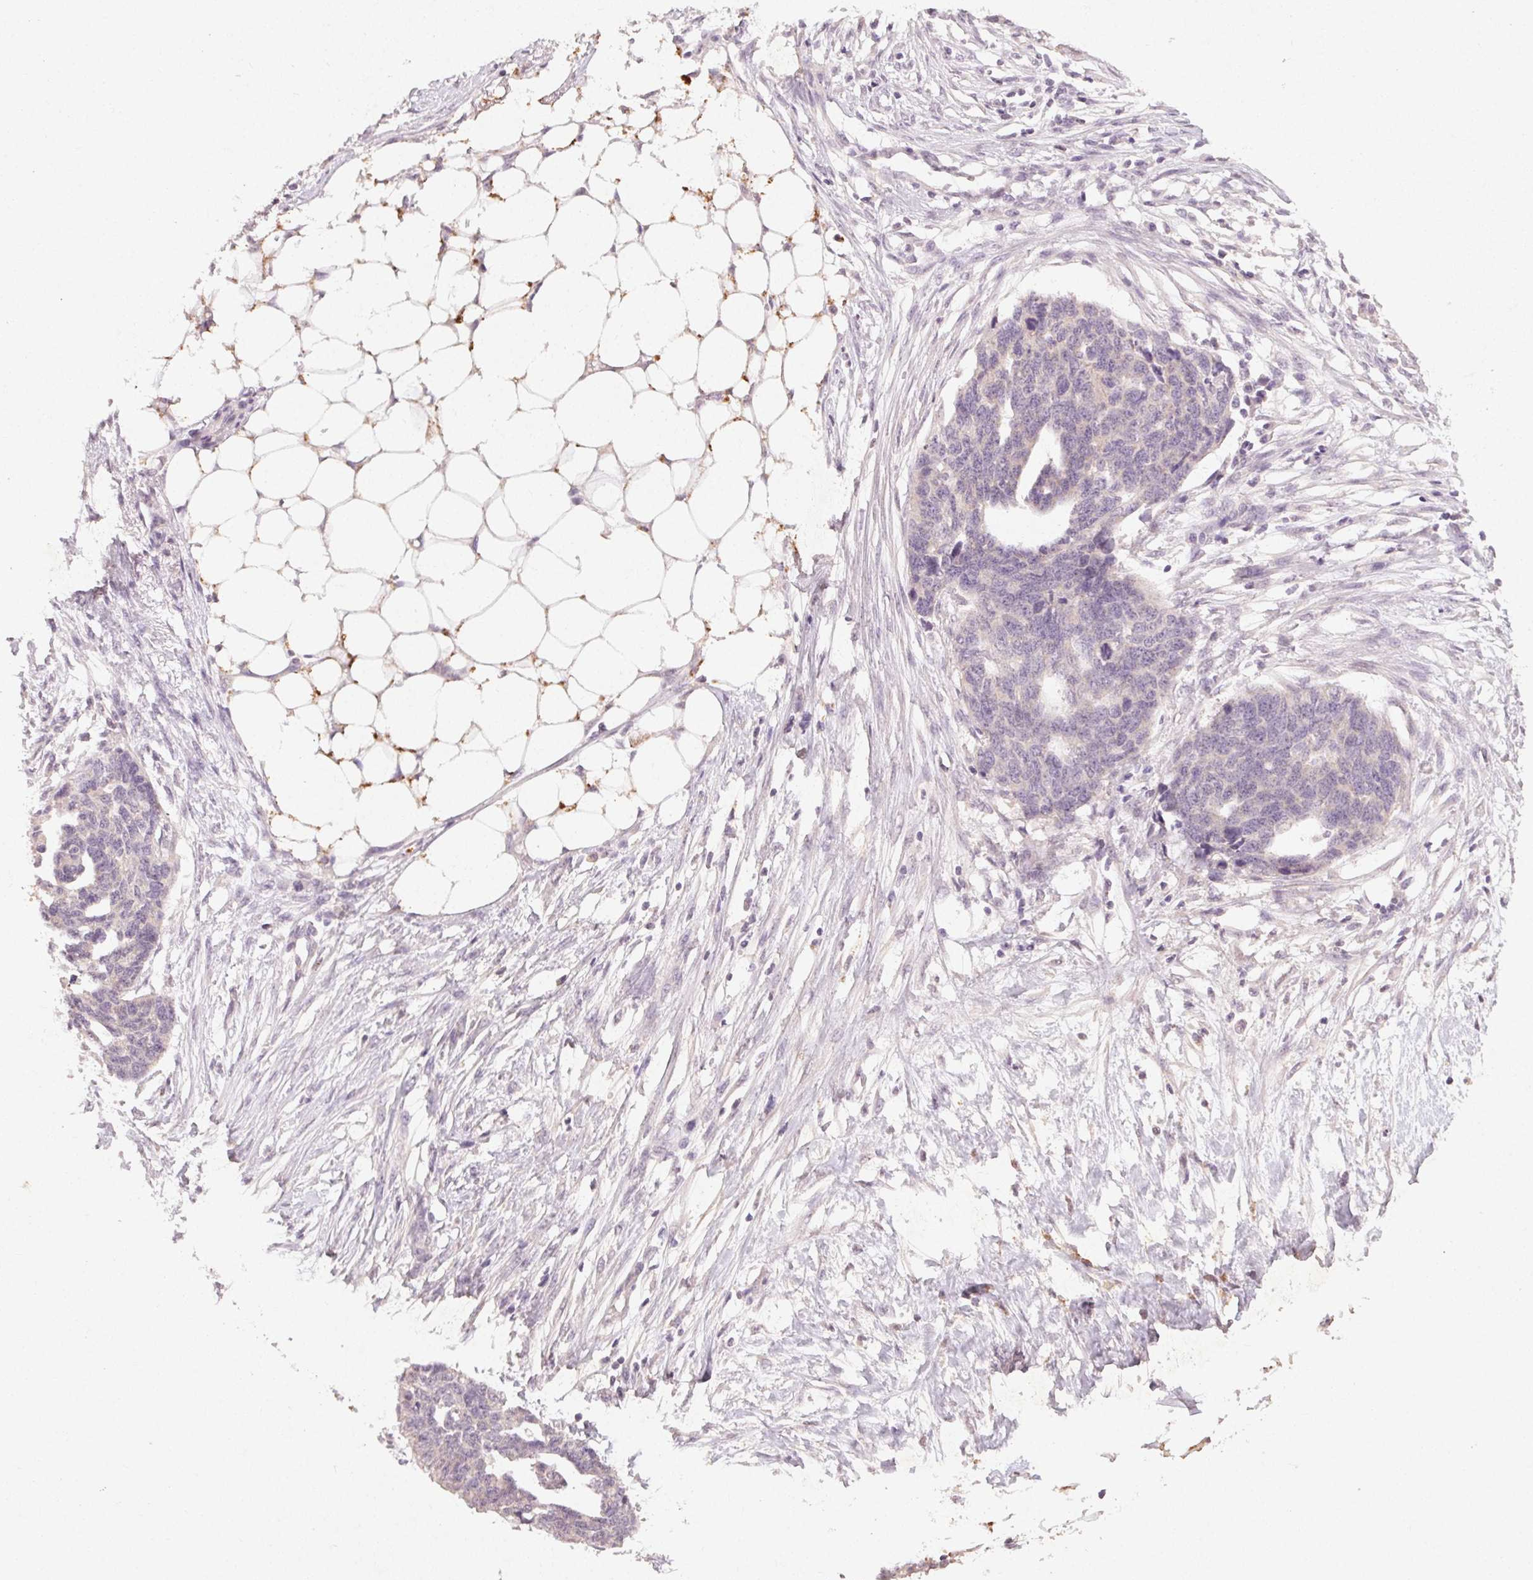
{"staining": {"intensity": "negative", "quantity": "none", "location": "none"}, "tissue": "ovarian cancer", "cell_type": "Tumor cells", "image_type": "cancer", "snomed": [{"axis": "morphology", "description": "Cystadenocarcinoma, serous, NOS"}, {"axis": "topography", "description": "Ovary"}], "caption": "An IHC image of ovarian cancer (serous cystadenocarcinoma) is shown. There is no staining in tumor cells of ovarian cancer (serous cystadenocarcinoma). (Brightfield microscopy of DAB (3,3'-diaminobenzidine) immunohistochemistry at high magnification).", "gene": "KLRC3", "patient": {"sex": "female", "age": 69}}